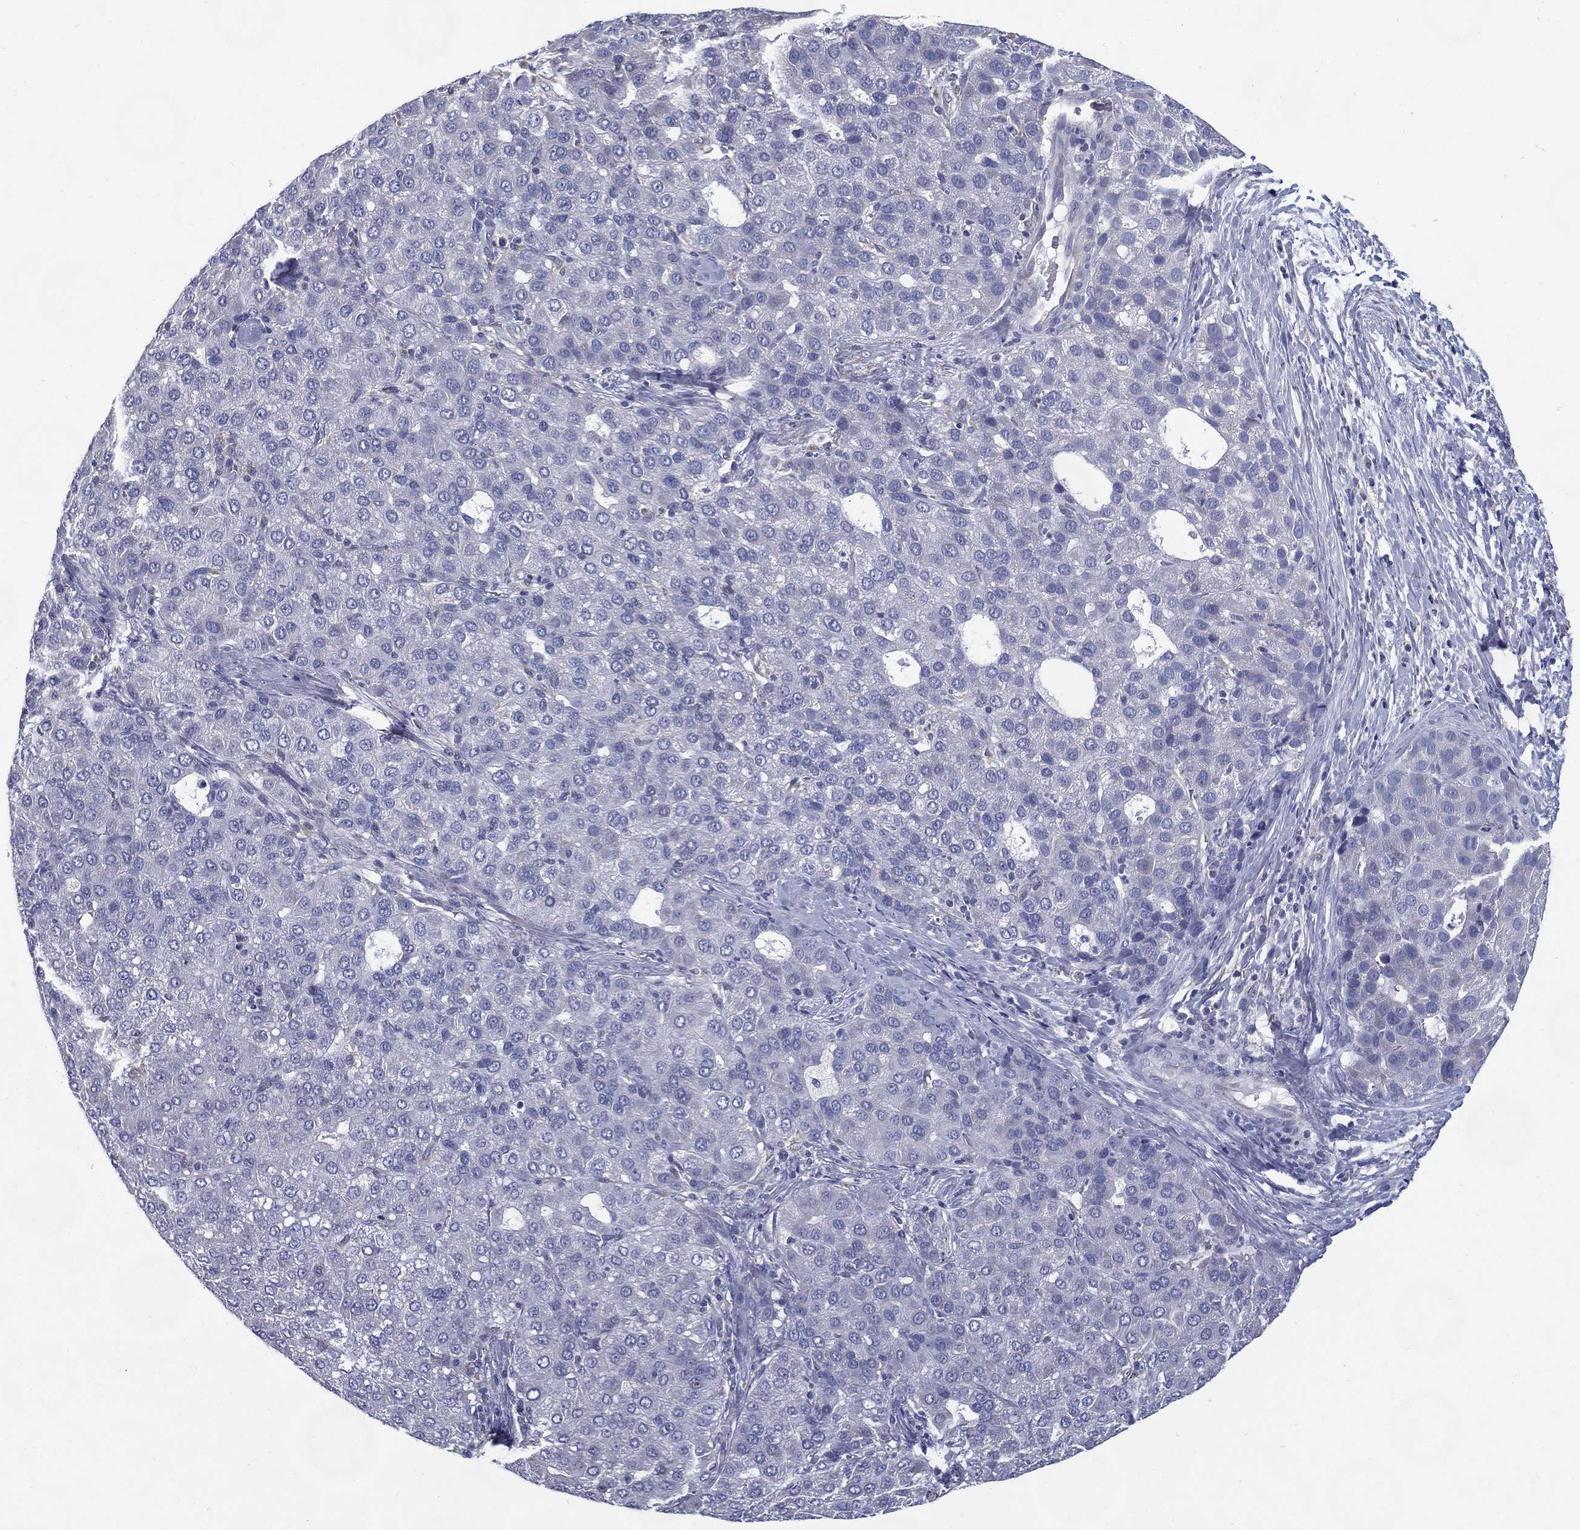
{"staining": {"intensity": "negative", "quantity": "none", "location": "none"}, "tissue": "liver cancer", "cell_type": "Tumor cells", "image_type": "cancer", "snomed": [{"axis": "morphology", "description": "Carcinoma, Hepatocellular, NOS"}, {"axis": "topography", "description": "Liver"}], "caption": "The image demonstrates no staining of tumor cells in liver cancer.", "gene": "C19orf18", "patient": {"sex": "male", "age": 65}}